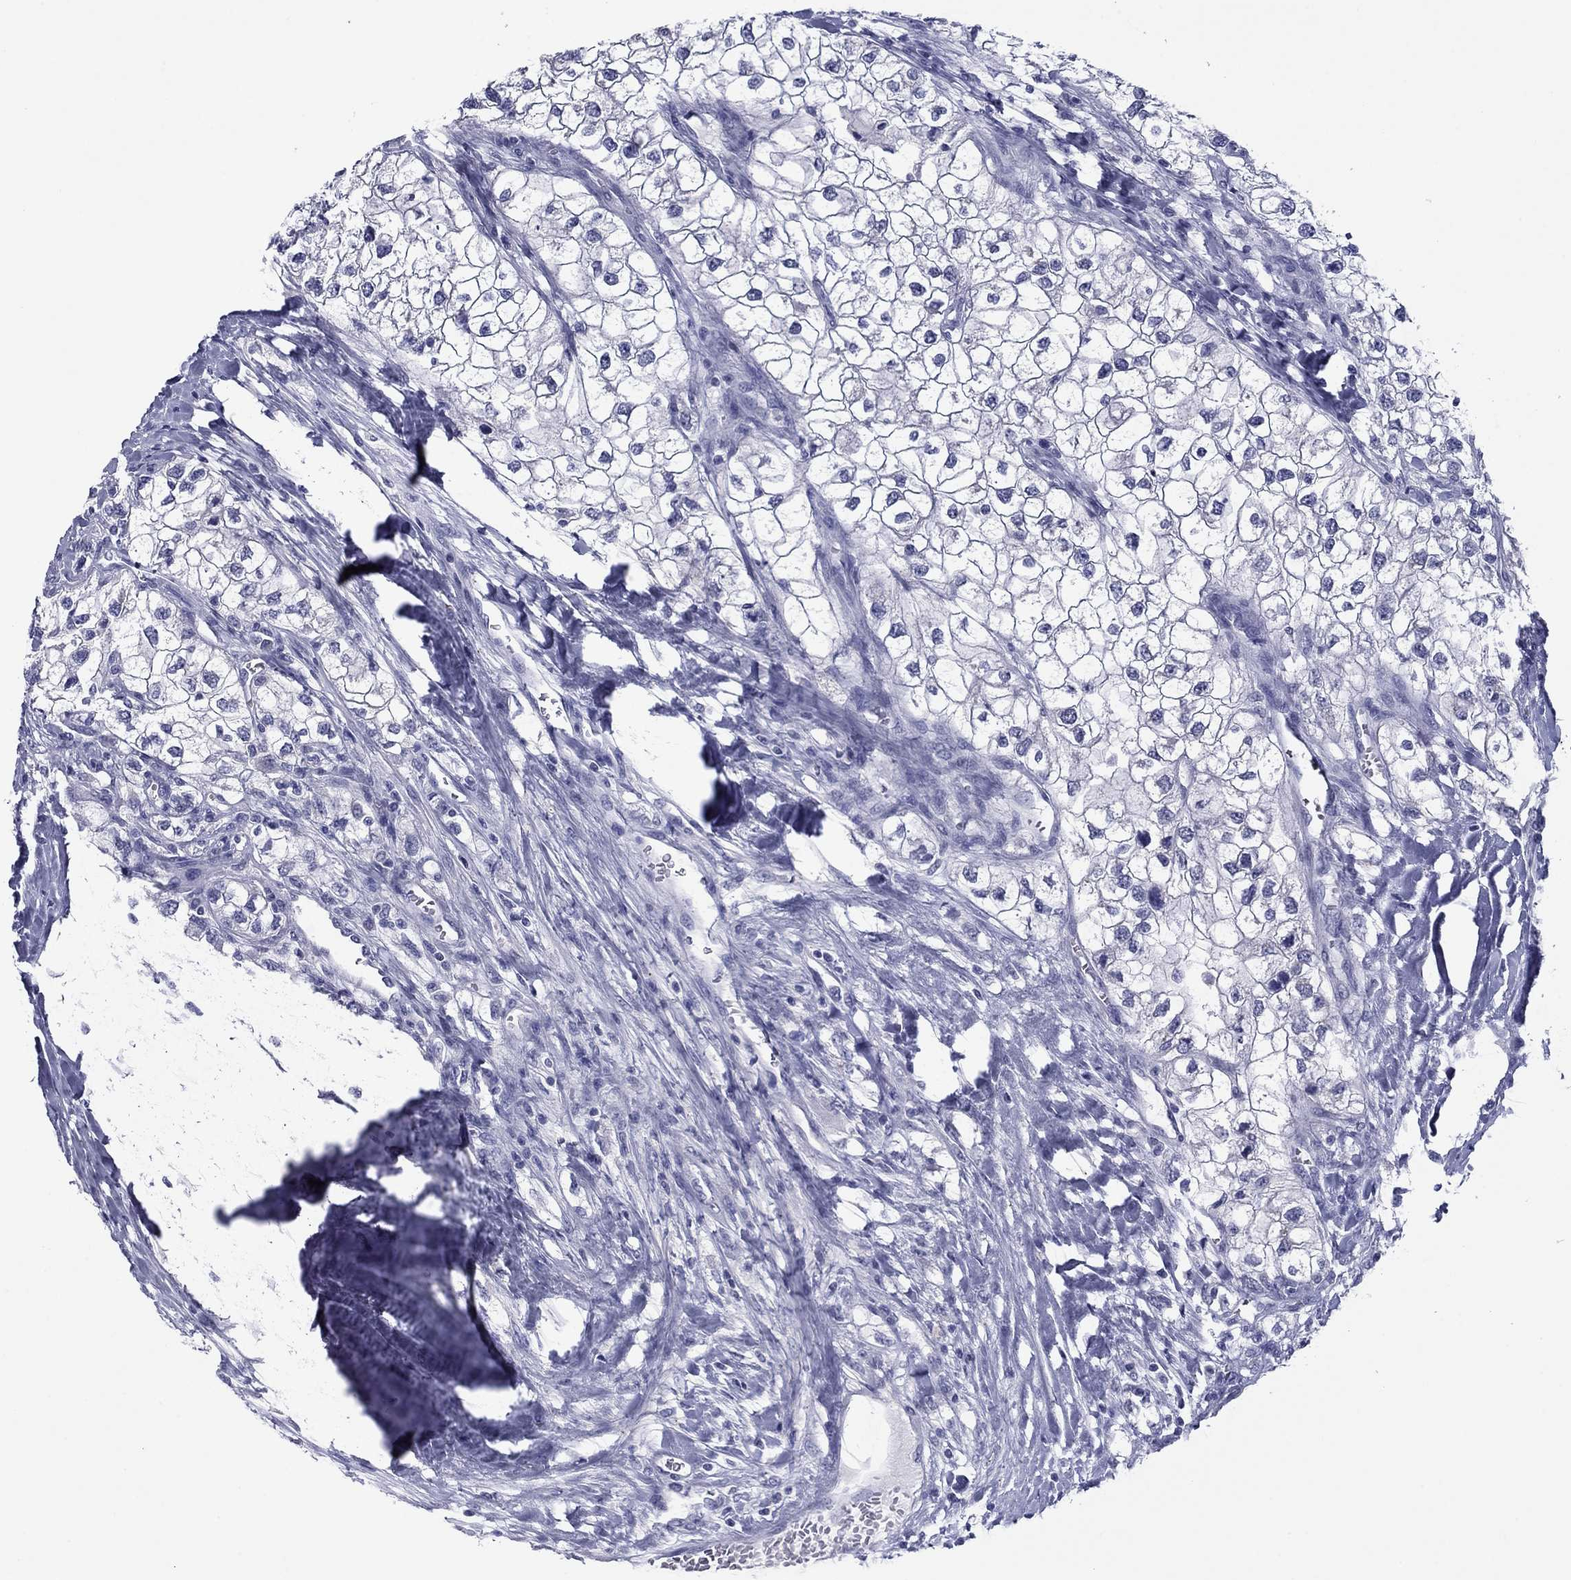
{"staining": {"intensity": "negative", "quantity": "none", "location": "none"}, "tissue": "renal cancer", "cell_type": "Tumor cells", "image_type": "cancer", "snomed": [{"axis": "morphology", "description": "Adenocarcinoma, NOS"}, {"axis": "topography", "description": "Kidney"}], "caption": "The histopathology image shows no staining of tumor cells in renal cancer.", "gene": "HAO1", "patient": {"sex": "male", "age": 59}}